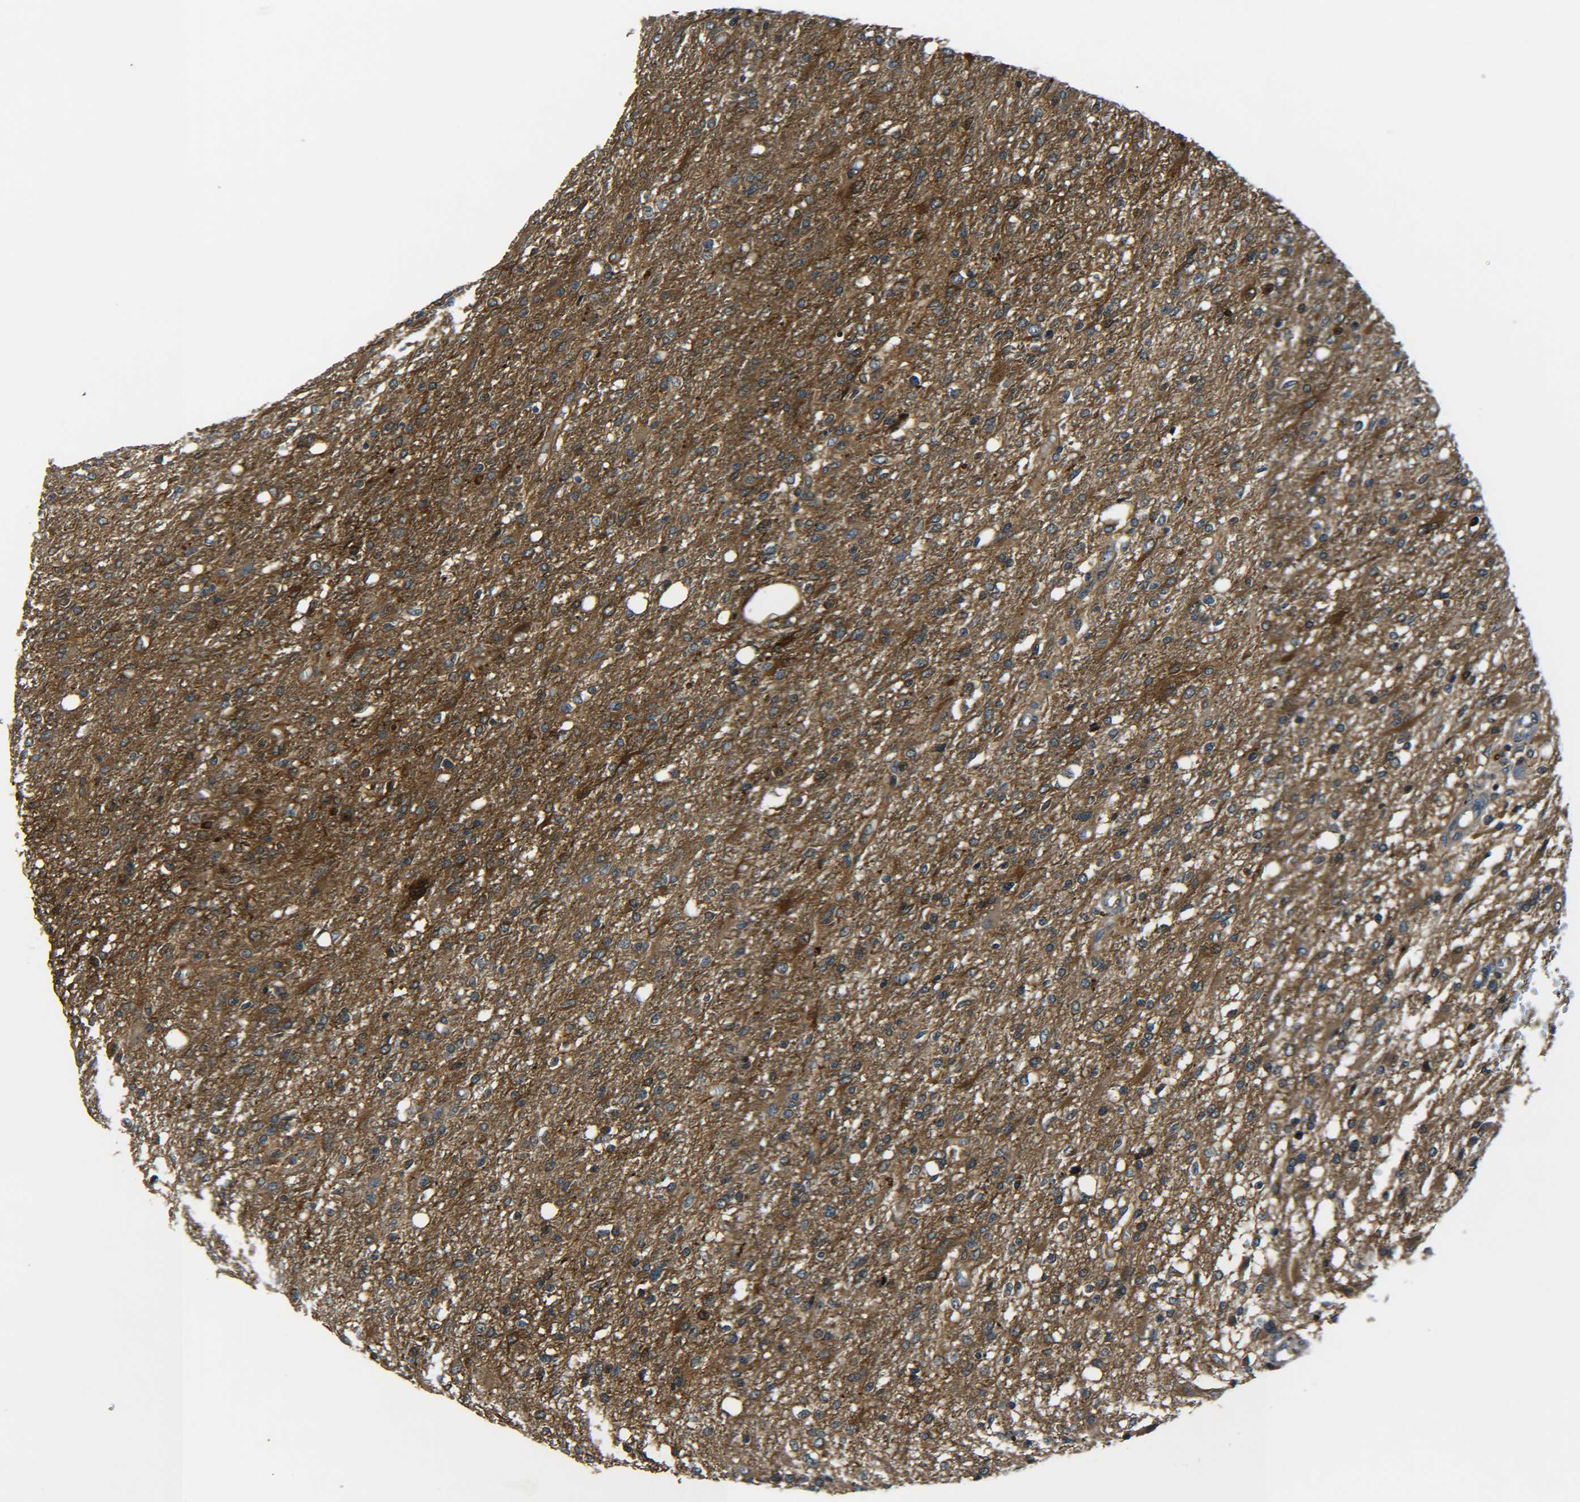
{"staining": {"intensity": "moderate", "quantity": ">75%", "location": "cytoplasmic/membranous"}, "tissue": "glioma", "cell_type": "Tumor cells", "image_type": "cancer", "snomed": [{"axis": "morphology", "description": "Glioma, malignant, High grade"}, {"axis": "topography", "description": "Cerebral cortex"}], "caption": "Glioma stained with DAB (3,3'-diaminobenzidine) immunohistochemistry (IHC) displays medium levels of moderate cytoplasmic/membranous positivity in approximately >75% of tumor cells.", "gene": "PREB", "patient": {"sex": "male", "age": 76}}